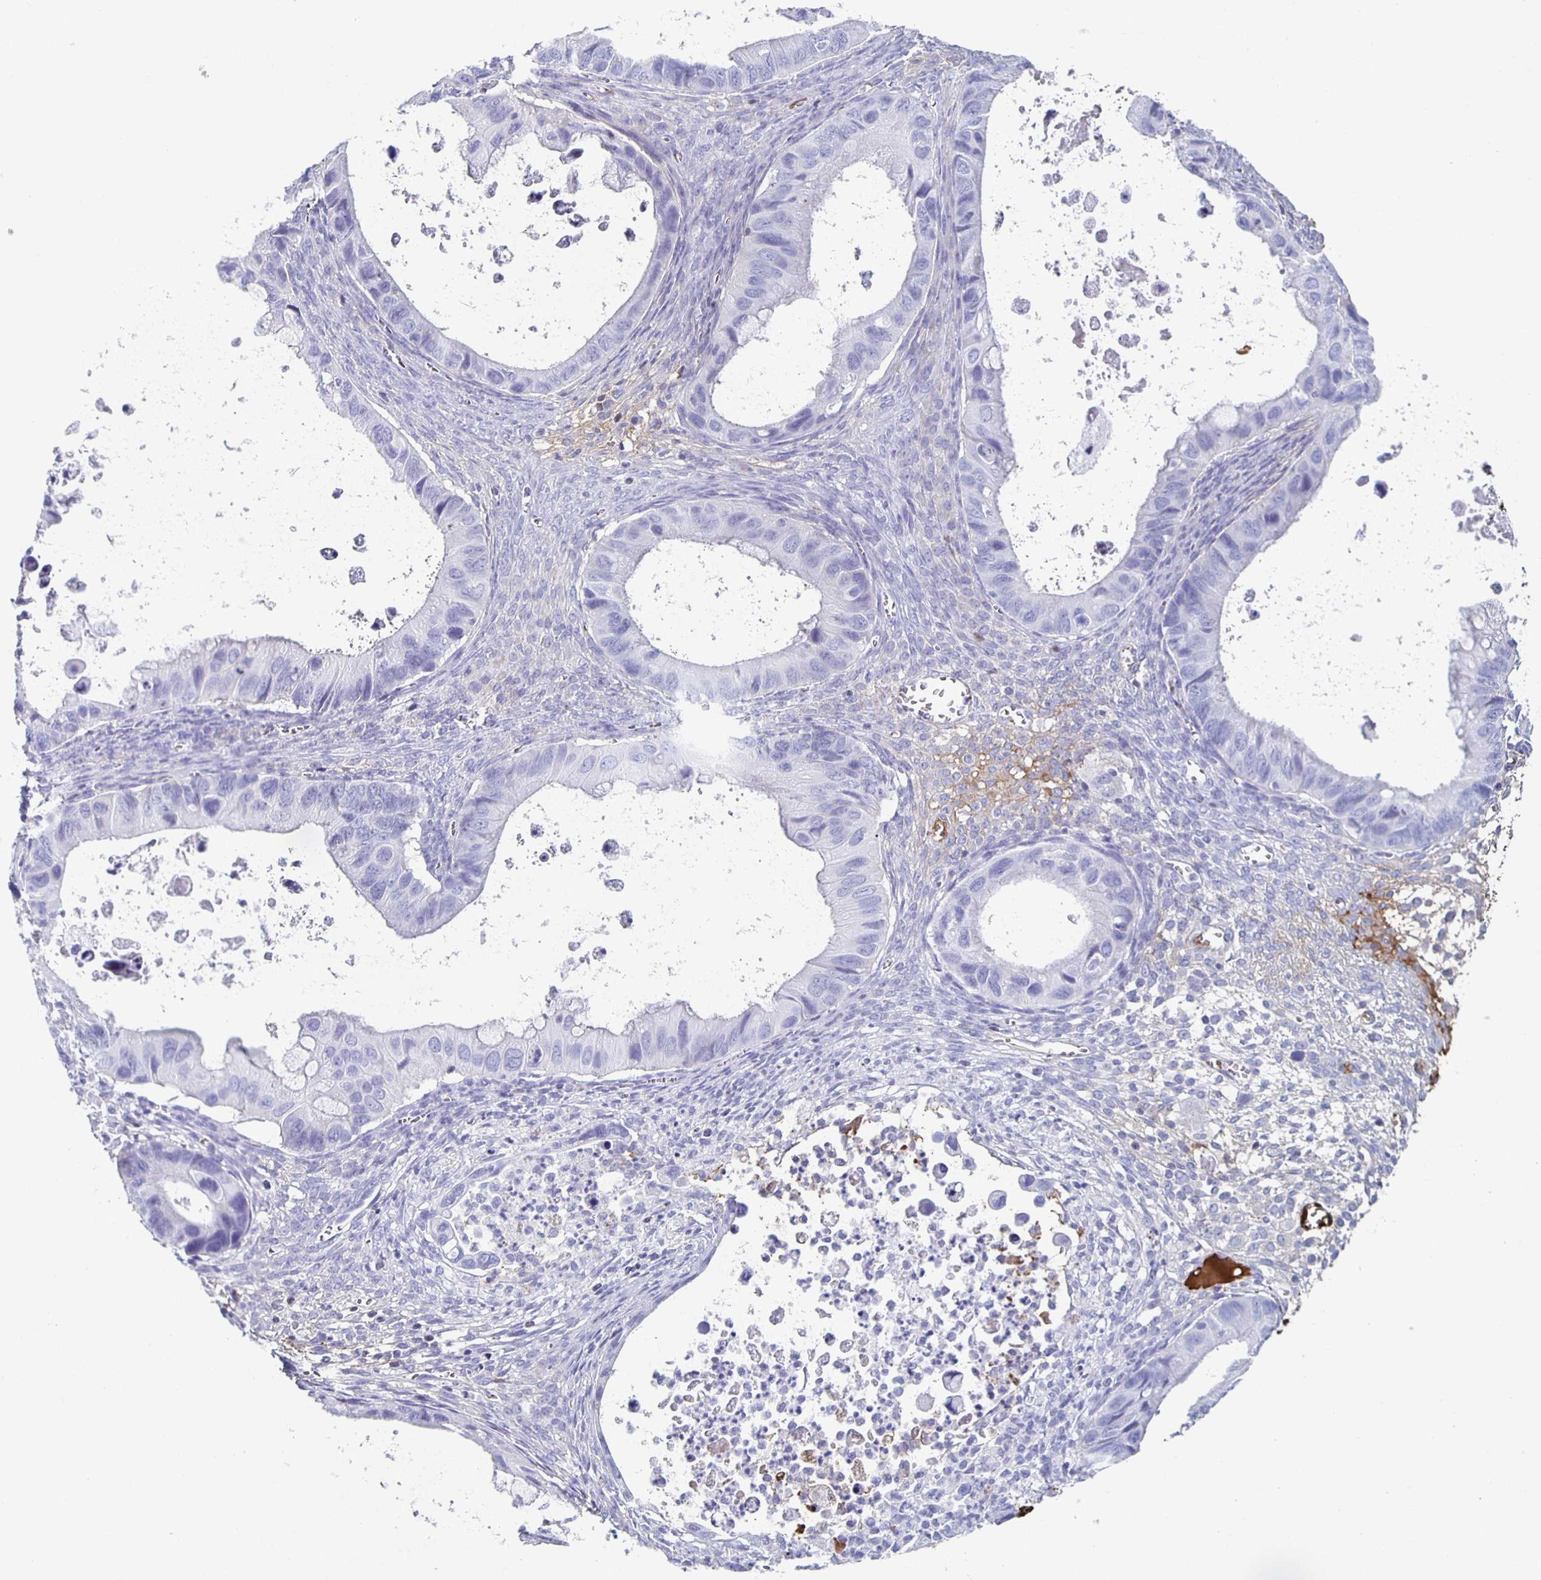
{"staining": {"intensity": "negative", "quantity": "none", "location": "none"}, "tissue": "ovarian cancer", "cell_type": "Tumor cells", "image_type": "cancer", "snomed": [{"axis": "morphology", "description": "Cystadenocarcinoma, mucinous, NOS"}, {"axis": "topography", "description": "Ovary"}], "caption": "Immunohistochemistry (IHC) histopathology image of neoplastic tissue: human ovarian cancer stained with DAB (3,3'-diaminobenzidine) displays no significant protein positivity in tumor cells. (Immunohistochemistry, brightfield microscopy, high magnification).", "gene": "FGA", "patient": {"sex": "female", "age": 64}}